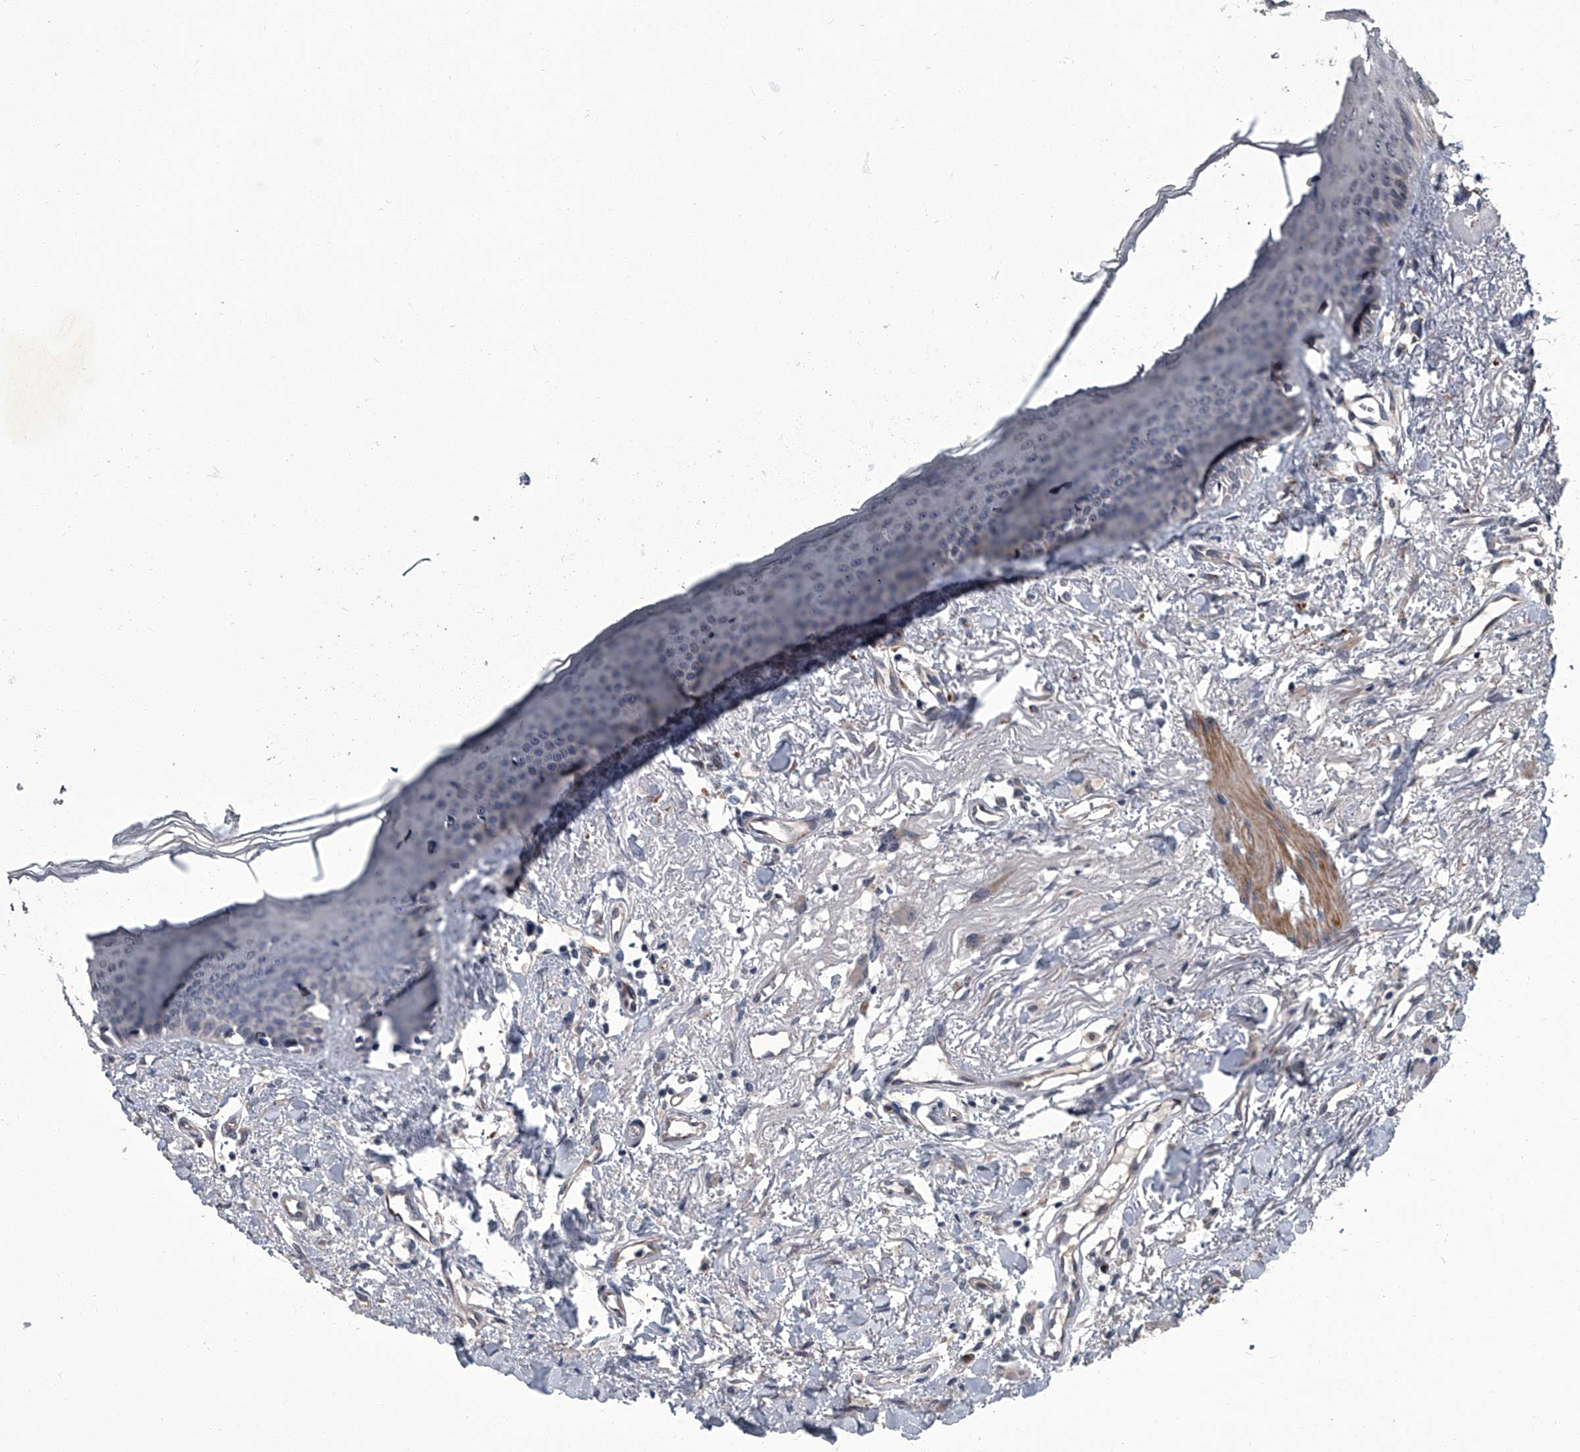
{"staining": {"intensity": "moderate", "quantity": "<25%", "location": "cytoplasmic/membranous"}, "tissue": "oral mucosa", "cell_type": "Squamous epithelial cells", "image_type": "normal", "snomed": [{"axis": "morphology", "description": "Normal tissue, NOS"}, {"axis": "topography", "description": "Oral tissue"}], "caption": "The histopathology image demonstrates a brown stain indicating the presence of a protein in the cytoplasmic/membranous of squamous epithelial cells in oral mucosa. (DAB (3,3'-diaminobenzidine) IHC with brightfield microscopy, high magnification).", "gene": "SIRT4", "patient": {"sex": "female", "age": 70}}